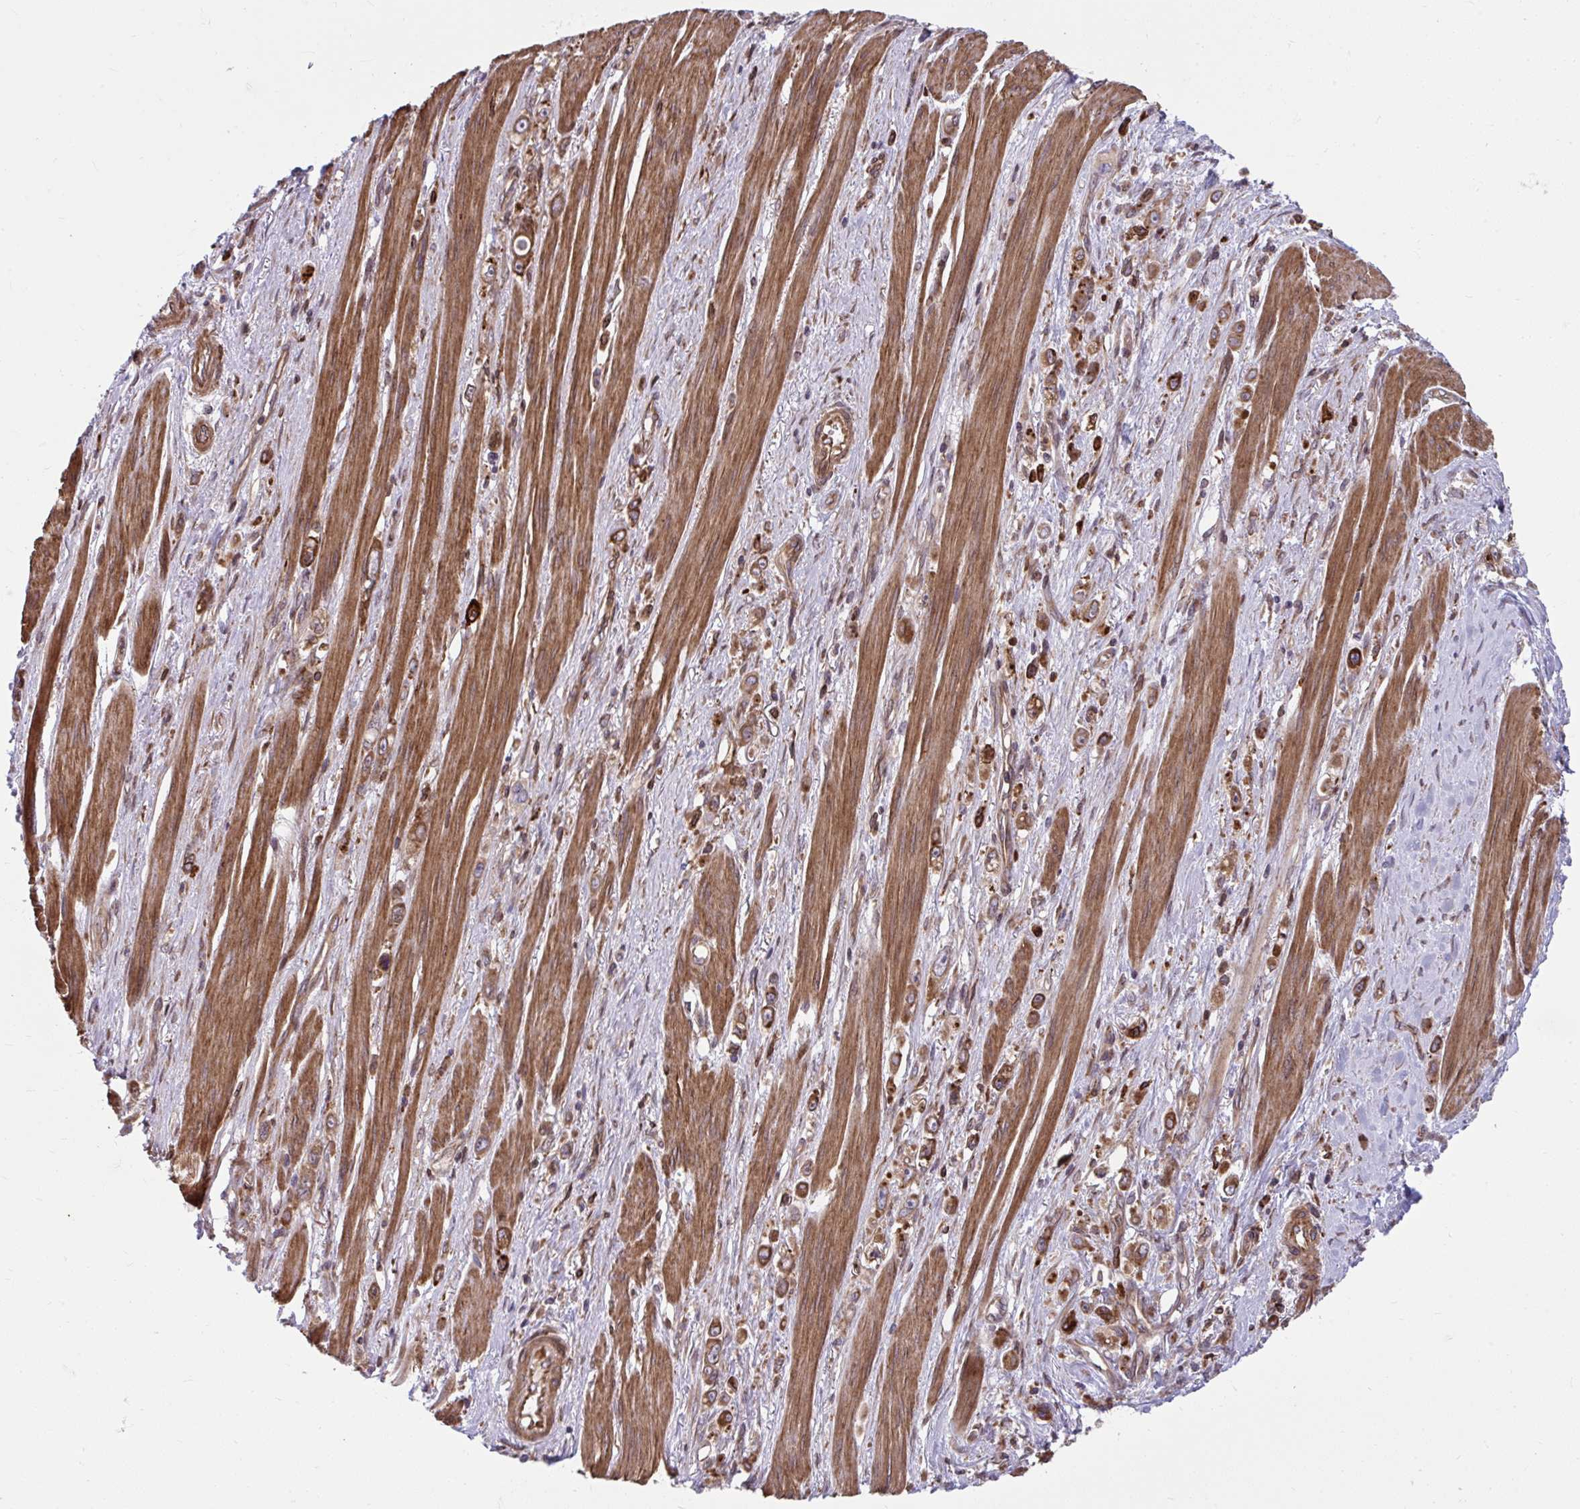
{"staining": {"intensity": "moderate", "quantity": ">75%", "location": "cytoplasmic/membranous"}, "tissue": "stomach cancer", "cell_type": "Tumor cells", "image_type": "cancer", "snomed": [{"axis": "morphology", "description": "Adenocarcinoma, NOS"}, {"axis": "topography", "description": "Stomach, upper"}], "caption": "Stomach cancer (adenocarcinoma) stained with a protein marker shows moderate staining in tumor cells.", "gene": "STIM2", "patient": {"sex": "male", "age": 75}}